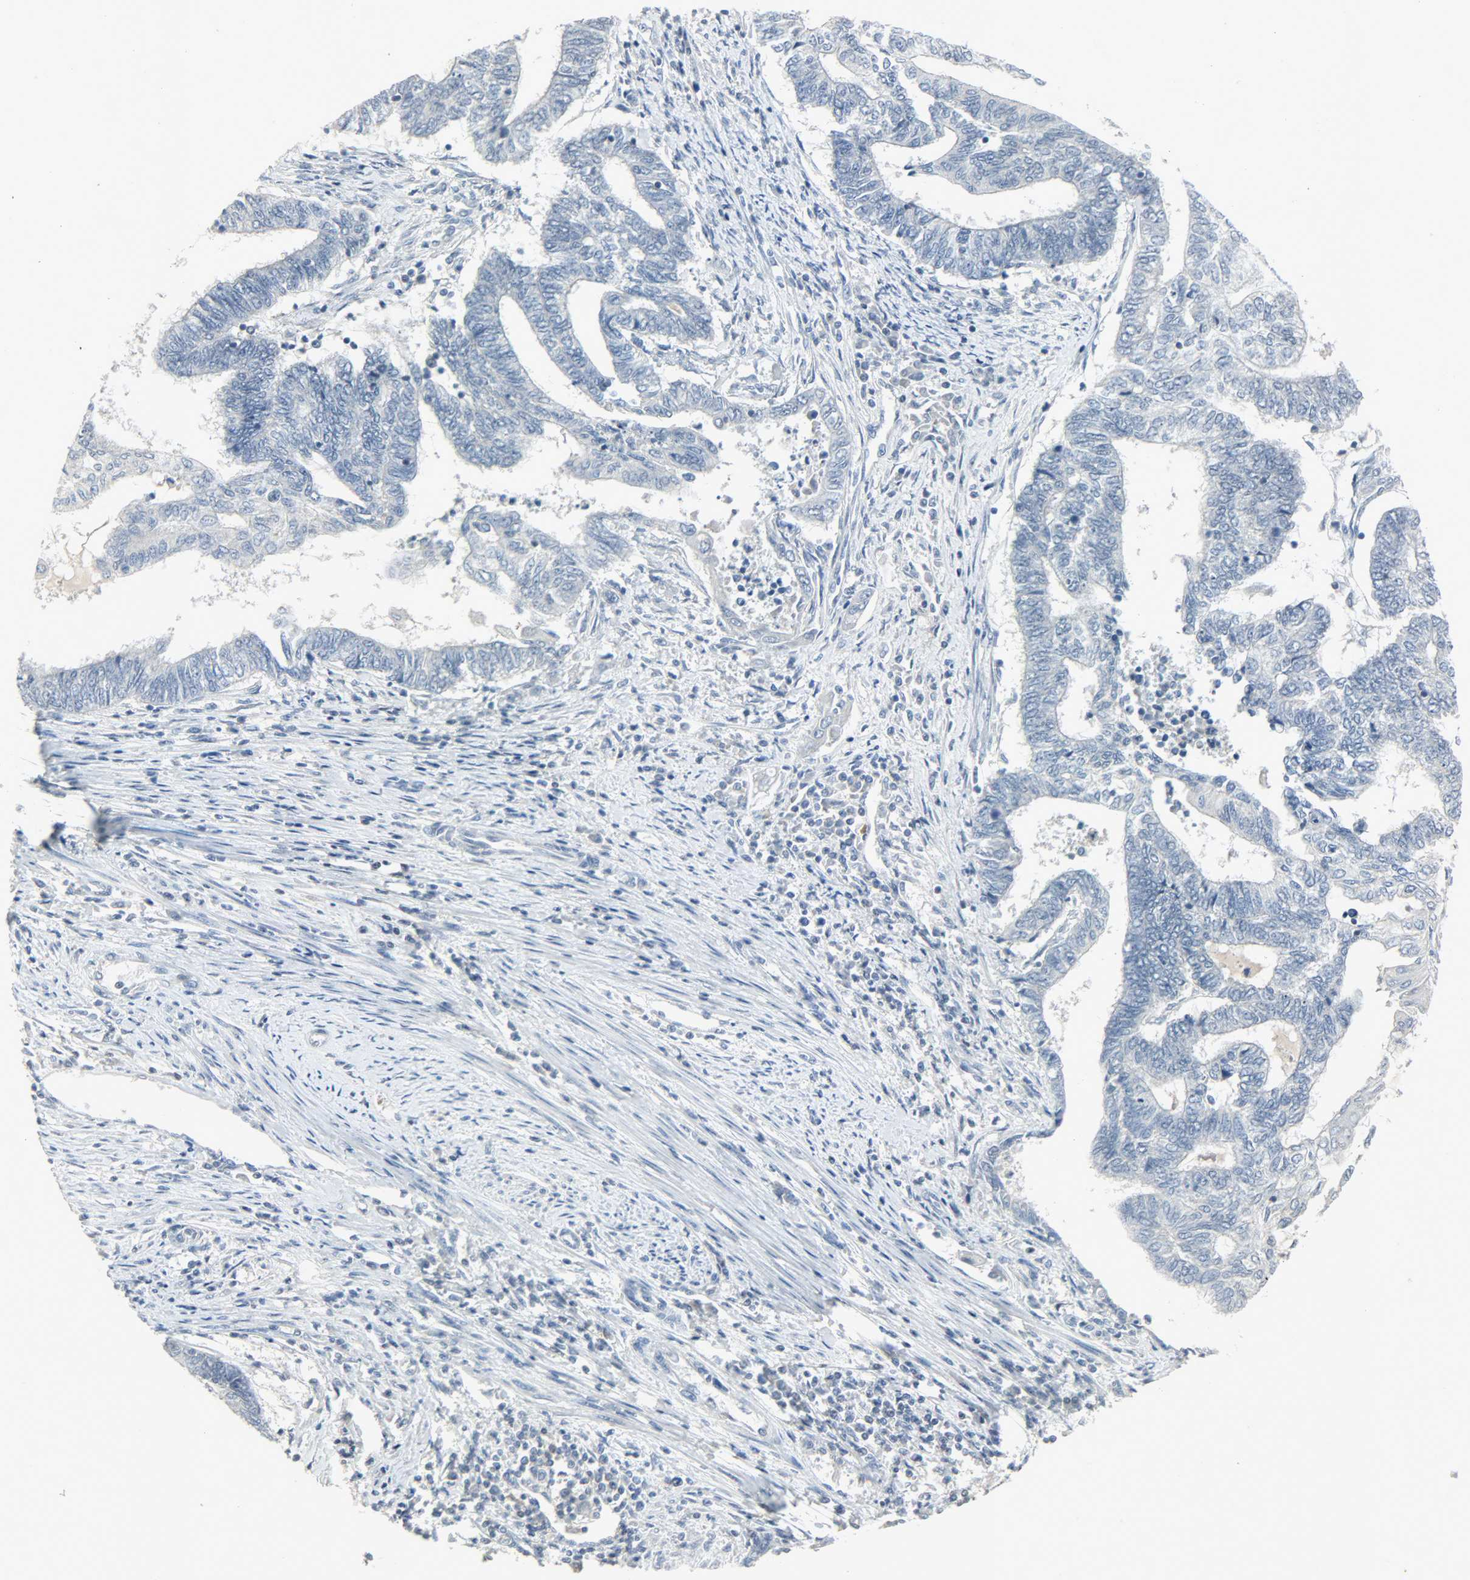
{"staining": {"intensity": "negative", "quantity": "none", "location": "none"}, "tissue": "endometrial cancer", "cell_type": "Tumor cells", "image_type": "cancer", "snomed": [{"axis": "morphology", "description": "Adenocarcinoma, NOS"}, {"axis": "topography", "description": "Uterus"}, {"axis": "topography", "description": "Endometrium"}], "caption": "This is a photomicrograph of IHC staining of adenocarcinoma (endometrial), which shows no staining in tumor cells. (Brightfield microscopy of DAB immunohistochemistry (IHC) at high magnification).", "gene": "CAMK4", "patient": {"sex": "female", "age": 70}}